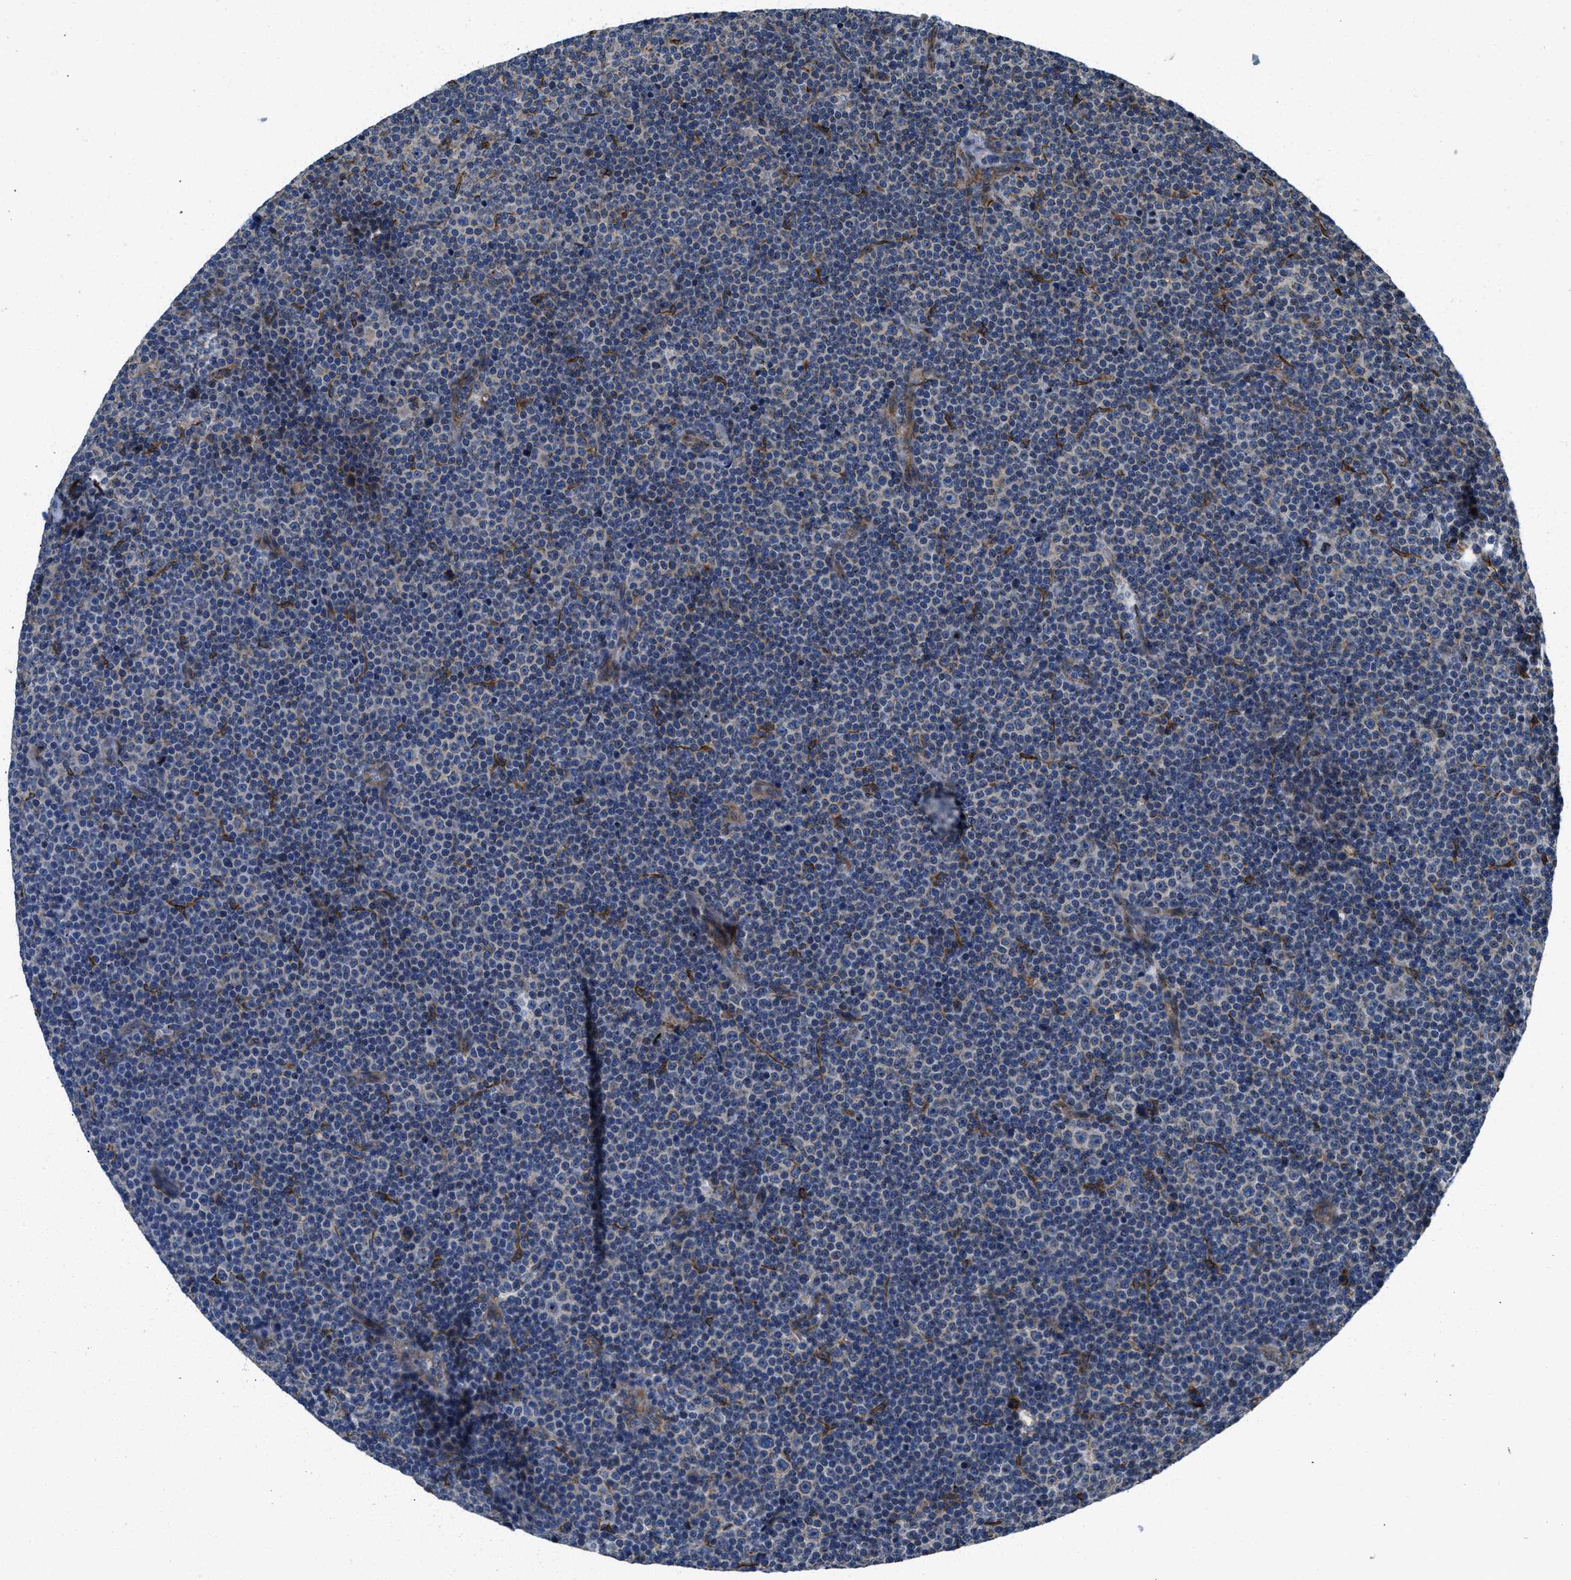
{"staining": {"intensity": "negative", "quantity": "none", "location": "none"}, "tissue": "lymphoma", "cell_type": "Tumor cells", "image_type": "cancer", "snomed": [{"axis": "morphology", "description": "Malignant lymphoma, non-Hodgkin's type, Low grade"}, {"axis": "topography", "description": "Lymph node"}], "caption": "A histopathology image of human lymphoma is negative for staining in tumor cells.", "gene": "ARL6IP5", "patient": {"sex": "female", "age": 67}}